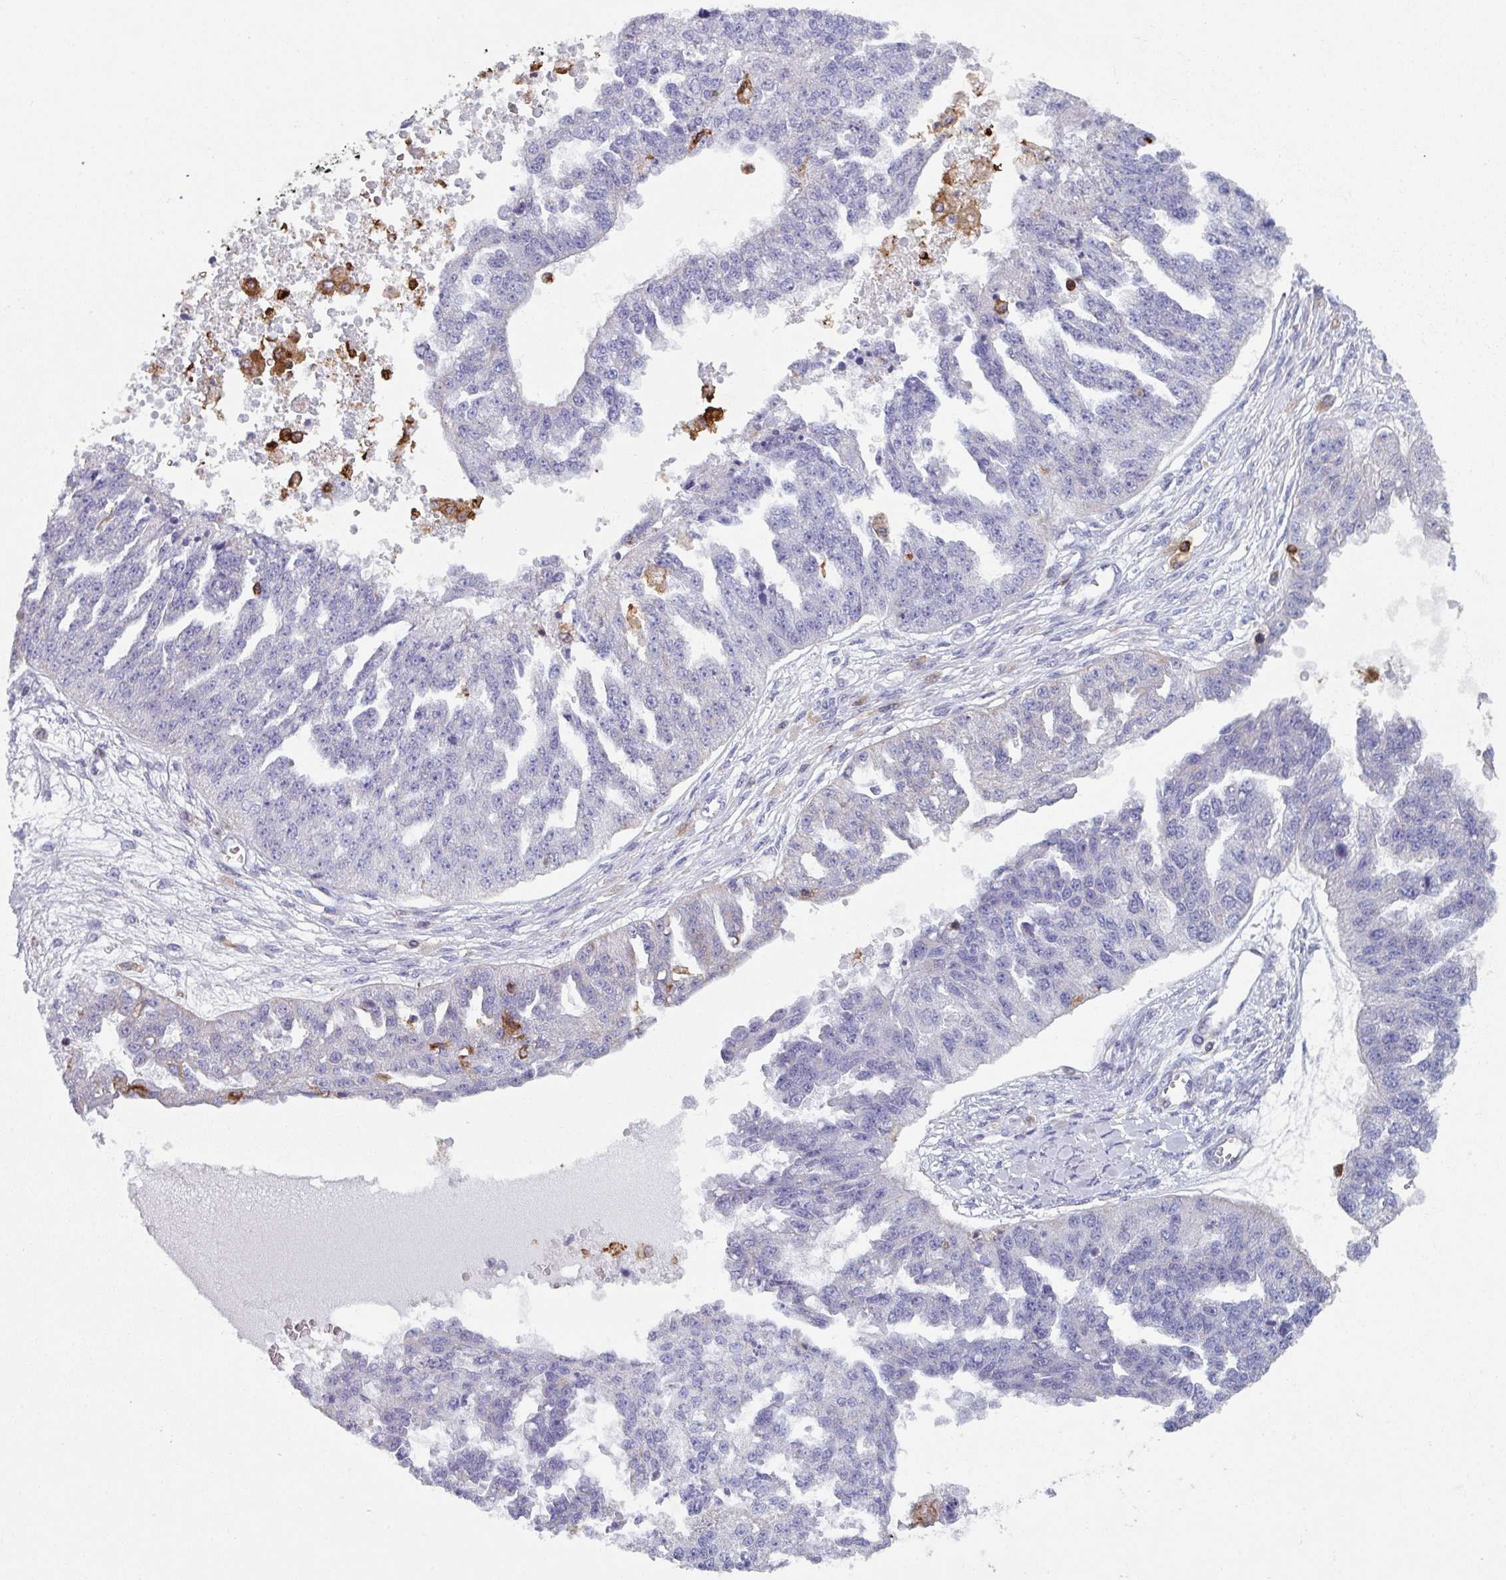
{"staining": {"intensity": "negative", "quantity": "none", "location": "none"}, "tissue": "ovarian cancer", "cell_type": "Tumor cells", "image_type": "cancer", "snomed": [{"axis": "morphology", "description": "Cystadenocarcinoma, serous, NOS"}, {"axis": "topography", "description": "Ovary"}], "caption": "This is a micrograph of immunohistochemistry (IHC) staining of serous cystadenocarcinoma (ovarian), which shows no positivity in tumor cells.", "gene": "EXOSC5", "patient": {"sex": "female", "age": 58}}